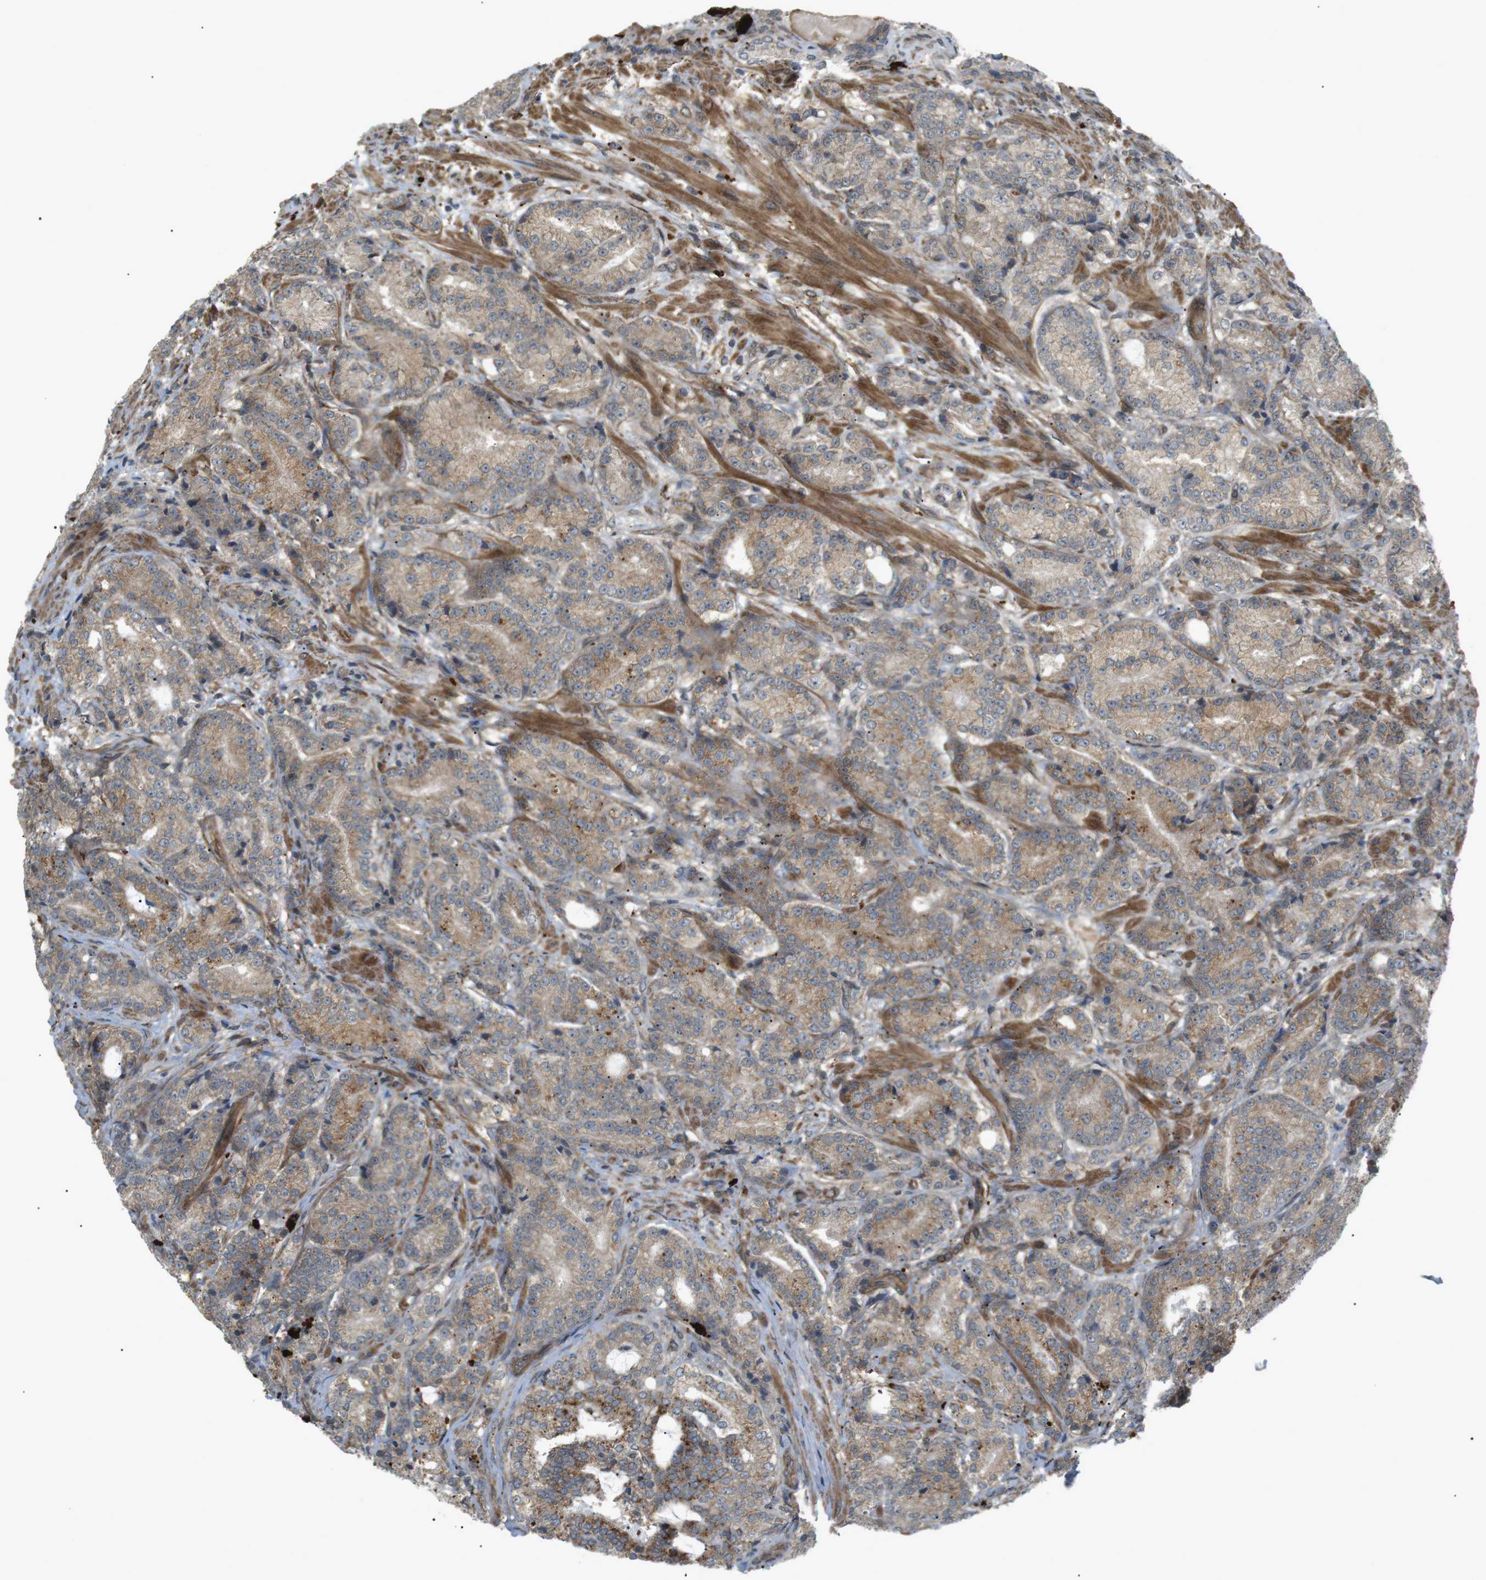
{"staining": {"intensity": "moderate", "quantity": ">75%", "location": "cytoplasmic/membranous"}, "tissue": "prostate cancer", "cell_type": "Tumor cells", "image_type": "cancer", "snomed": [{"axis": "morphology", "description": "Adenocarcinoma, High grade"}, {"axis": "topography", "description": "Prostate"}], "caption": "IHC of prostate cancer reveals medium levels of moderate cytoplasmic/membranous staining in about >75% of tumor cells. (DAB = brown stain, brightfield microscopy at high magnification).", "gene": "KANK2", "patient": {"sex": "male", "age": 61}}